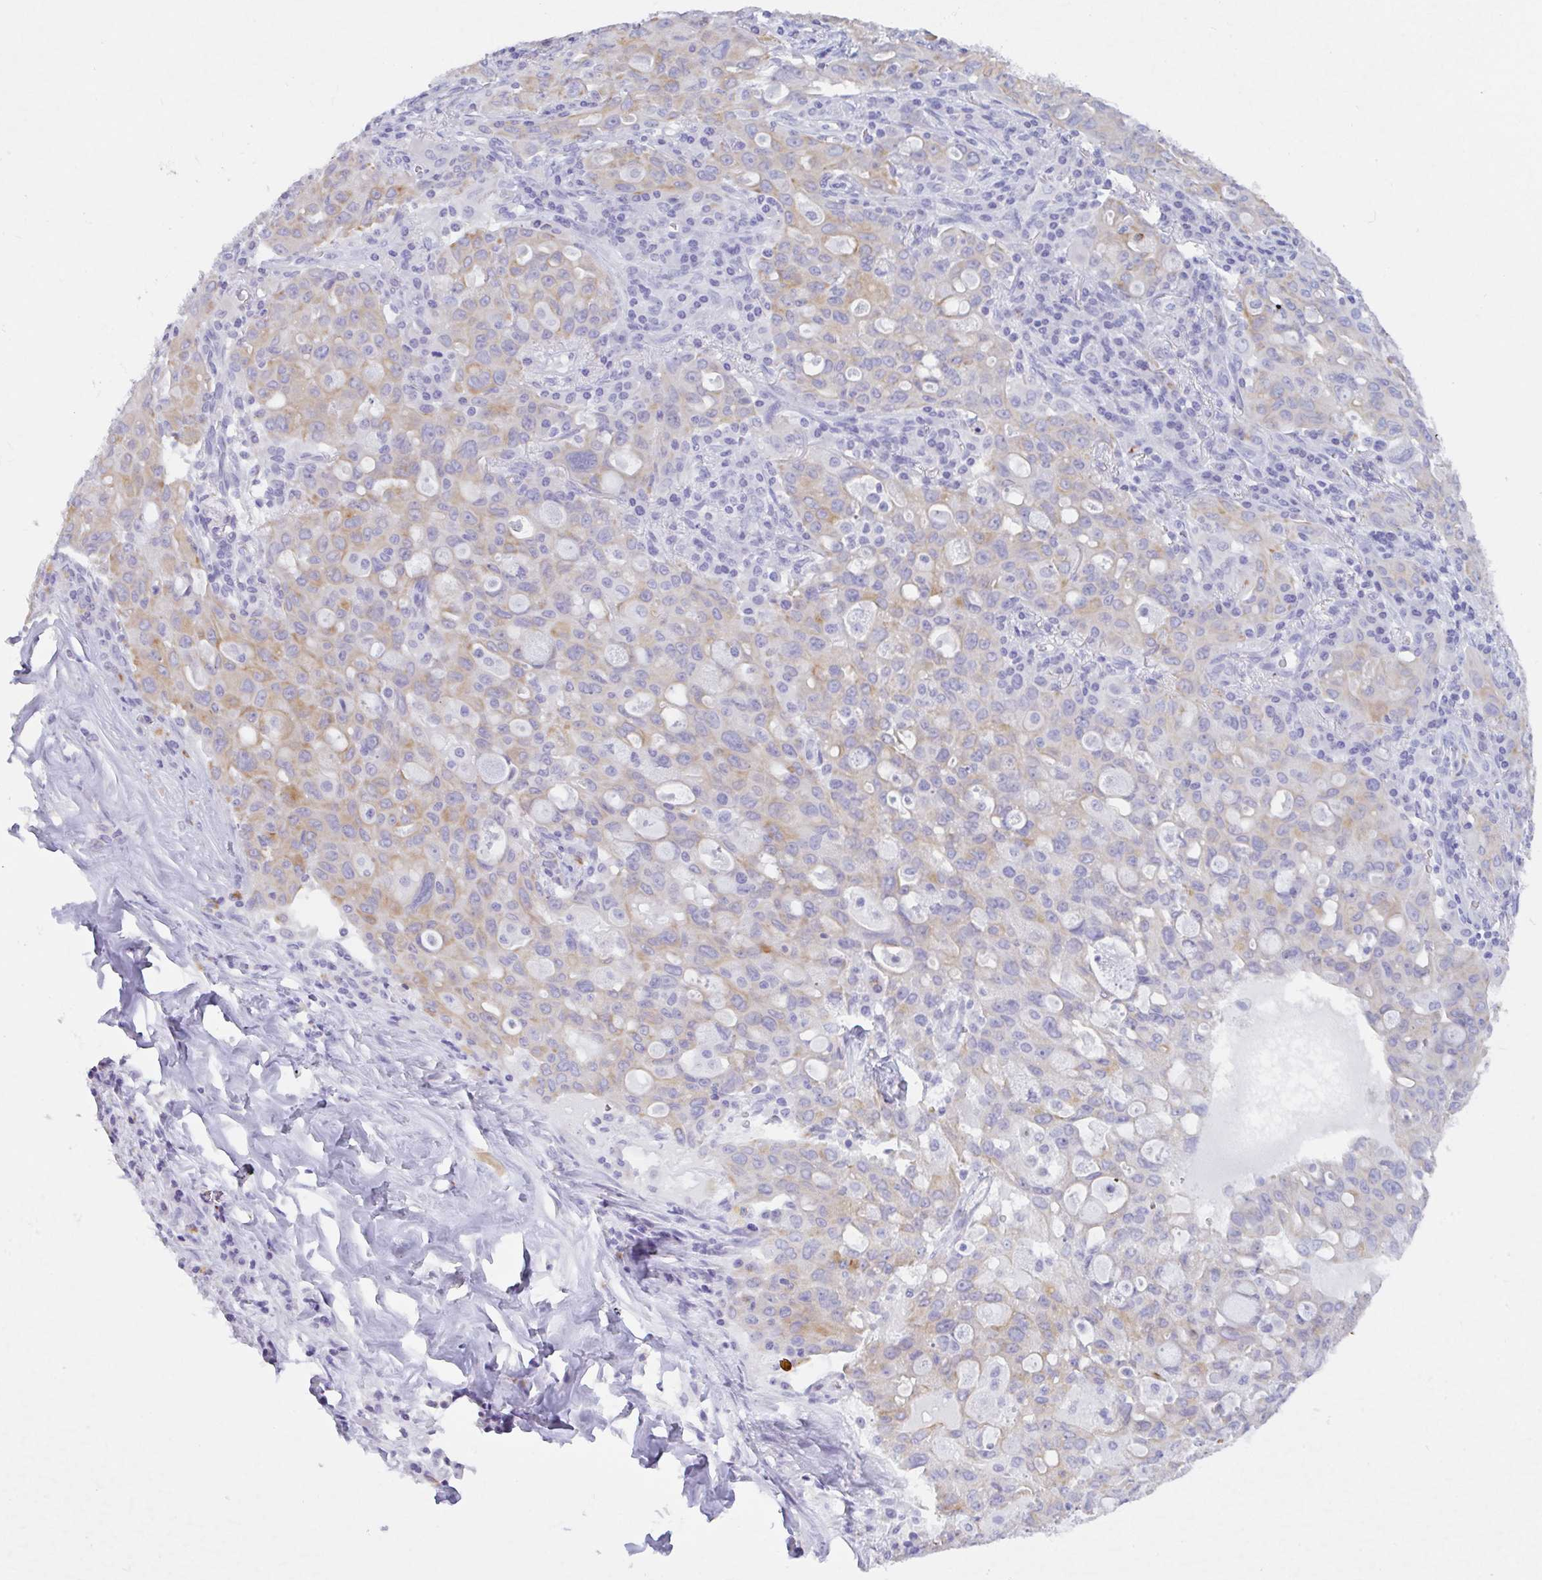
{"staining": {"intensity": "moderate", "quantity": "25%-75%", "location": "cytoplasmic/membranous"}, "tissue": "lung cancer", "cell_type": "Tumor cells", "image_type": "cancer", "snomed": [{"axis": "morphology", "description": "Adenocarcinoma, NOS"}, {"axis": "topography", "description": "Lung"}], "caption": "Human lung adenocarcinoma stained with a protein marker reveals moderate staining in tumor cells.", "gene": "DTWD2", "patient": {"sex": "female", "age": 44}}